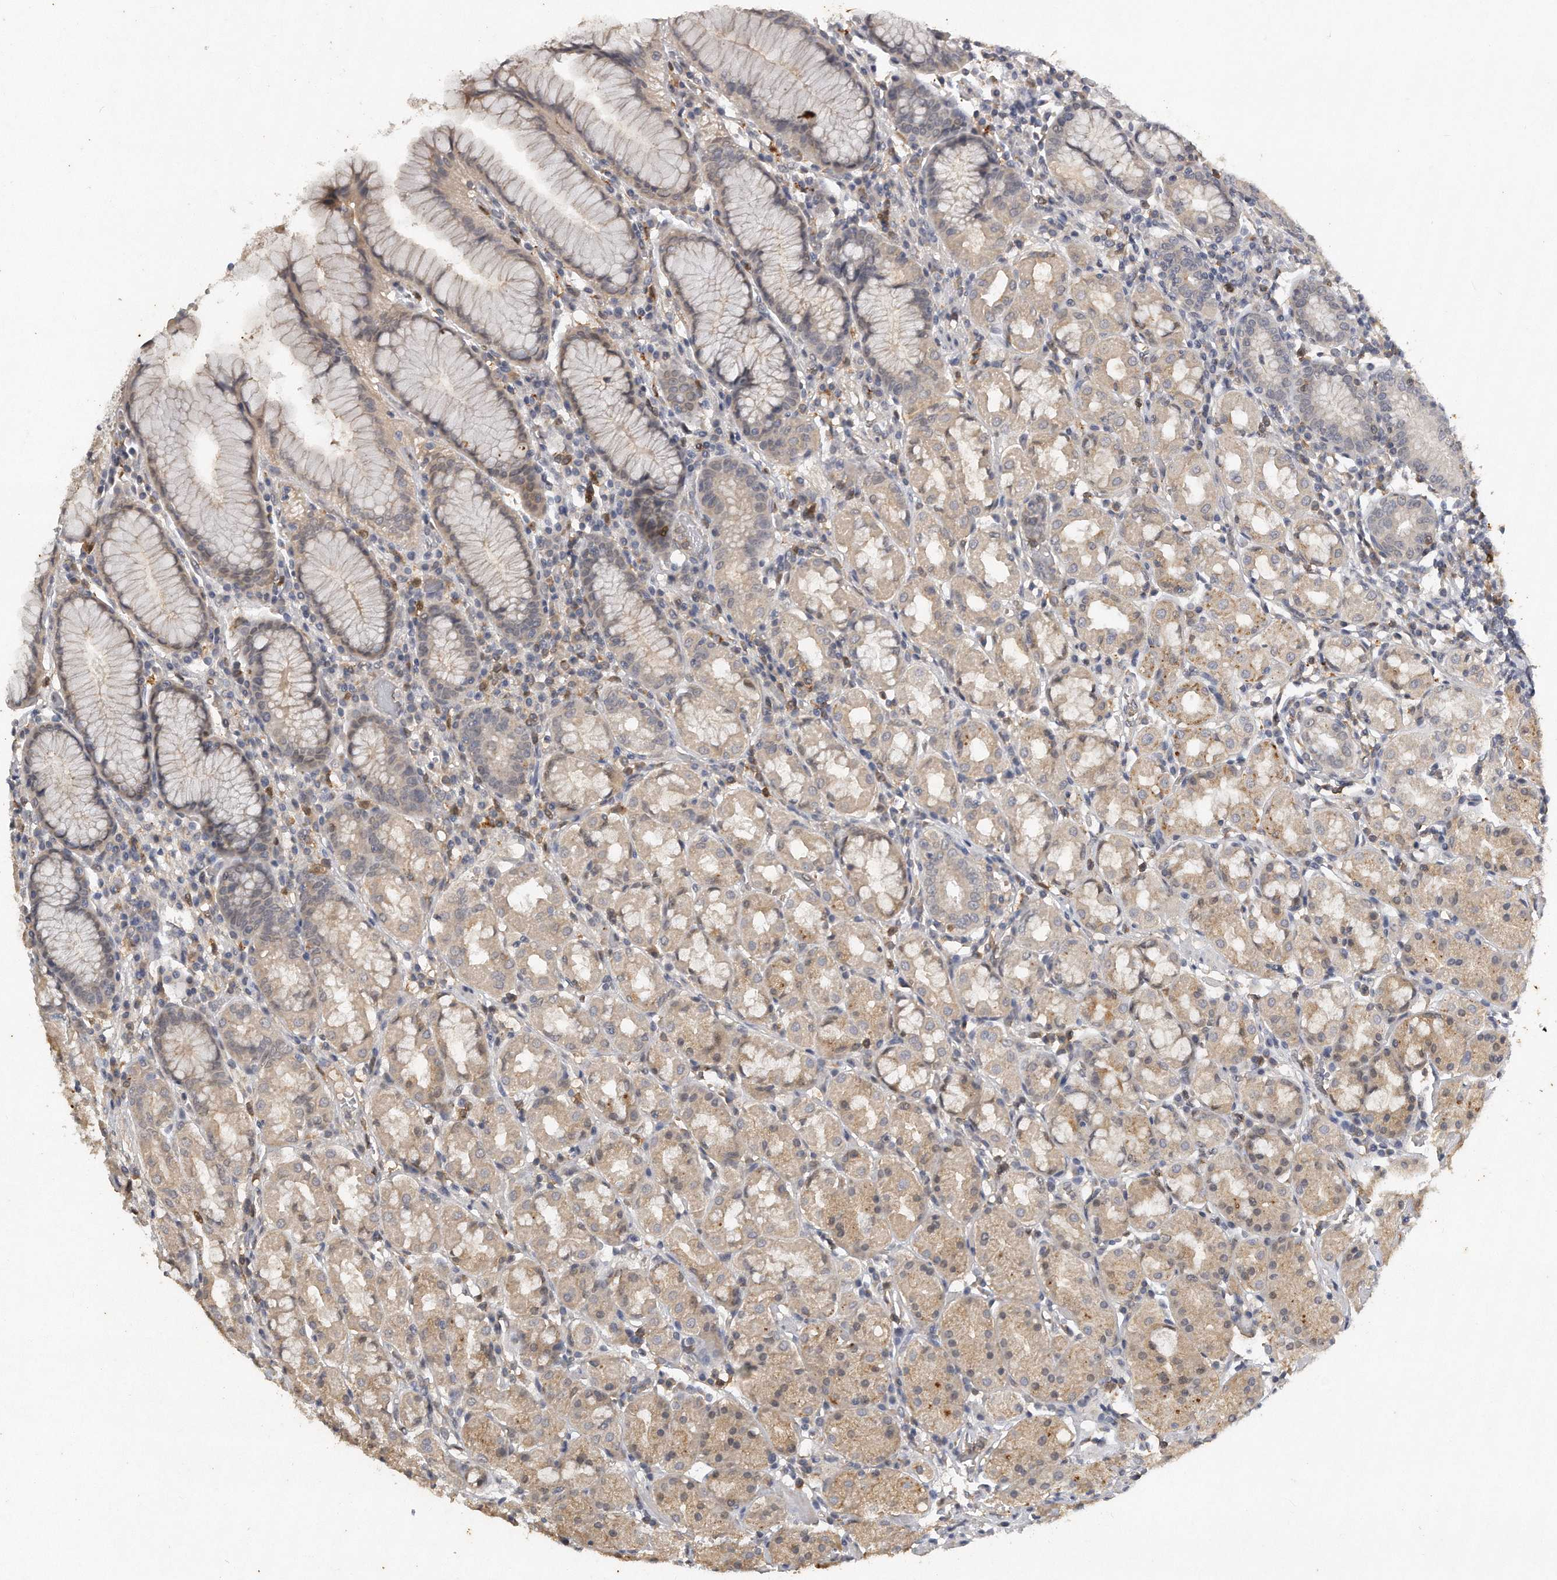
{"staining": {"intensity": "moderate", "quantity": "<25%", "location": "cytoplasmic/membranous"}, "tissue": "stomach", "cell_type": "Glandular cells", "image_type": "normal", "snomed": [{"axis": "morphology", "description": "Normal tissue, NOS"}, {"axis": "topography", "description": "Stomach, lower"}], "caption": "Normal stomach exhibits moderate cytoplasmic/membranous positivity in approximately <25% of glandular cells, visualized by immunohistochemistry. The staining was performed using DAB to visualize the protein expression in brown, while the nuclei were stained in blue with hematoxylin (Magnification: 20x).", "gene": "CAMK1", "patient": {"sex": "female", "age": 56}}